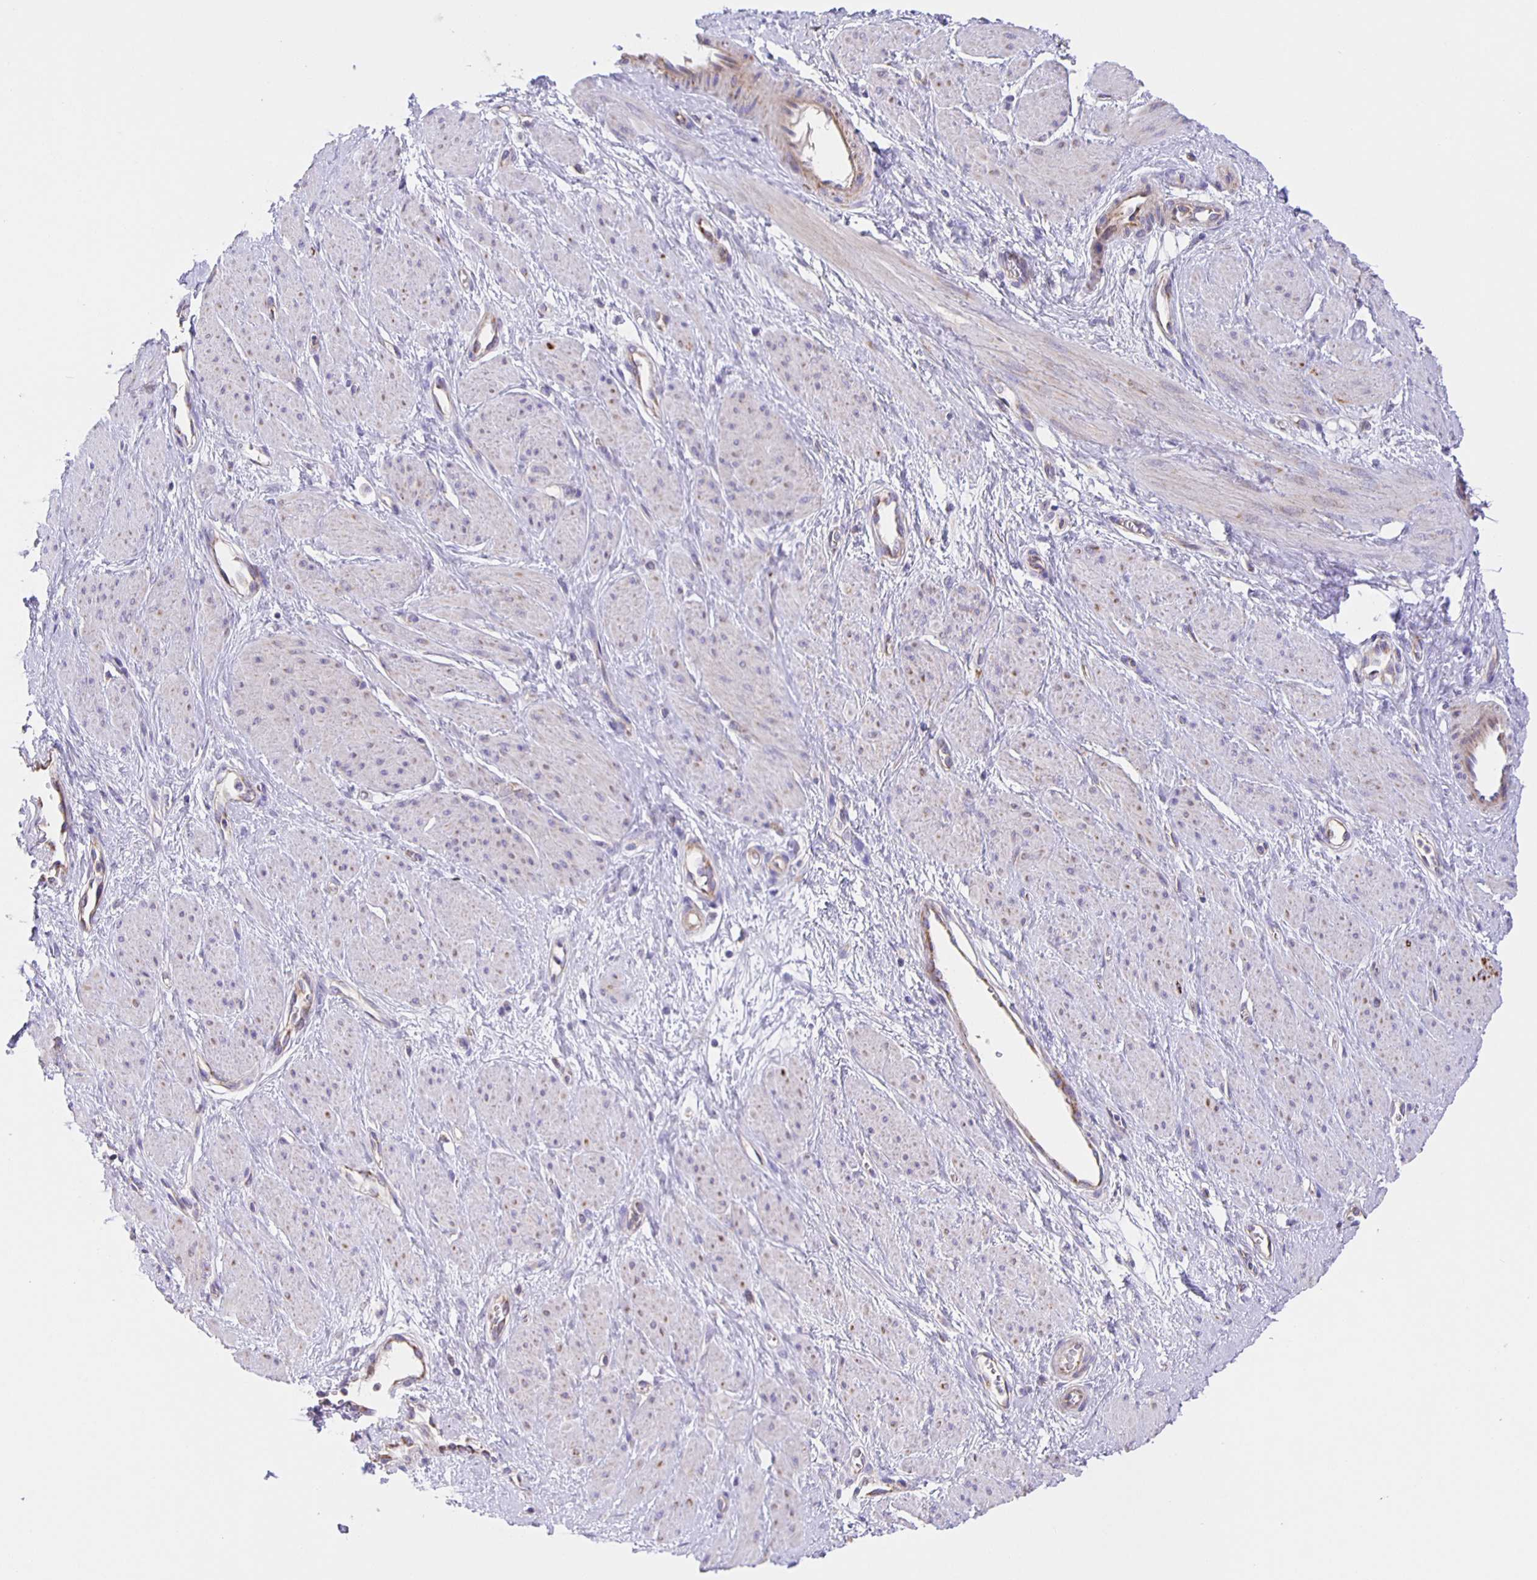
{"staining": {"intensity": "negative", "quantity": "none", "location": "none"}, "tissue": "smooth muscle", "cell_type": "Smooth muscle cells", "image_type": "normal", "snomed": [{"axis": "morphology", "description": "Normal tissue, NOS"}, {"axis": "topography", "description": "Smooth muscle"}, {"axis": "topography", "description": "Uterus"}], "caption": "A high-resolution micrograph shows IHC staining of benign smooth muscle, which displays no significant staining in smooth muscle cells.", "gene": "JMJD4", "patient": {"sex": "female", "age": 39}}